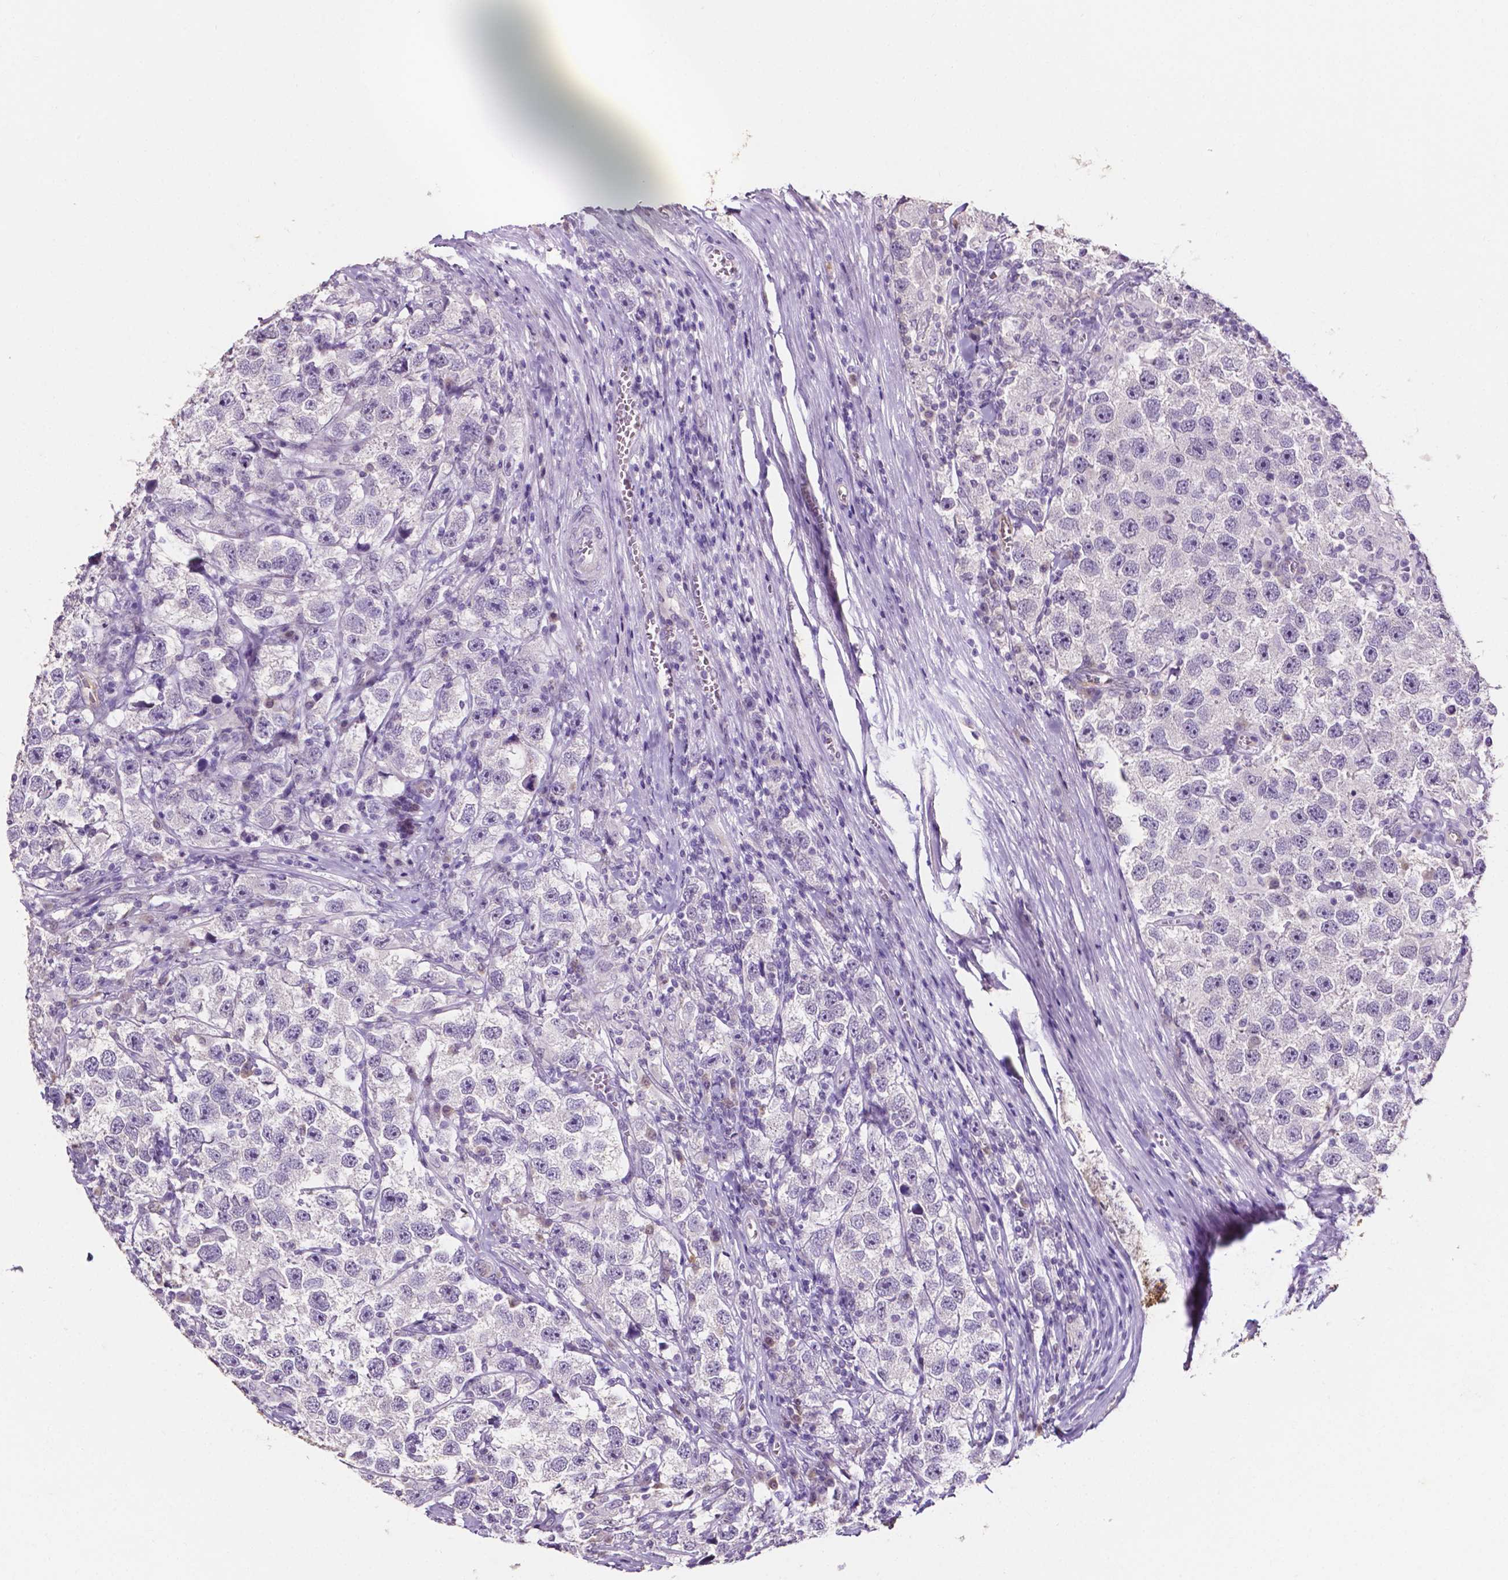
{"staining": {"intensity": "negative", "quantity": "none", "location": "none"}, "tissue": "testis cancer", "cell_type": "Tumor cells", "image_type": "cancer", "snomed": [{"axis": "morphology", "description": "Seminoma, NOS"}, {"axis": "topography", "description": "Testis"}], "caption": "Testis cancer (seminoma) was stained to show a protein in brown. There is no significant staining in tumor cells.", "gene": "PSAT1", "patient": {"sex": "male", "age": 26}}